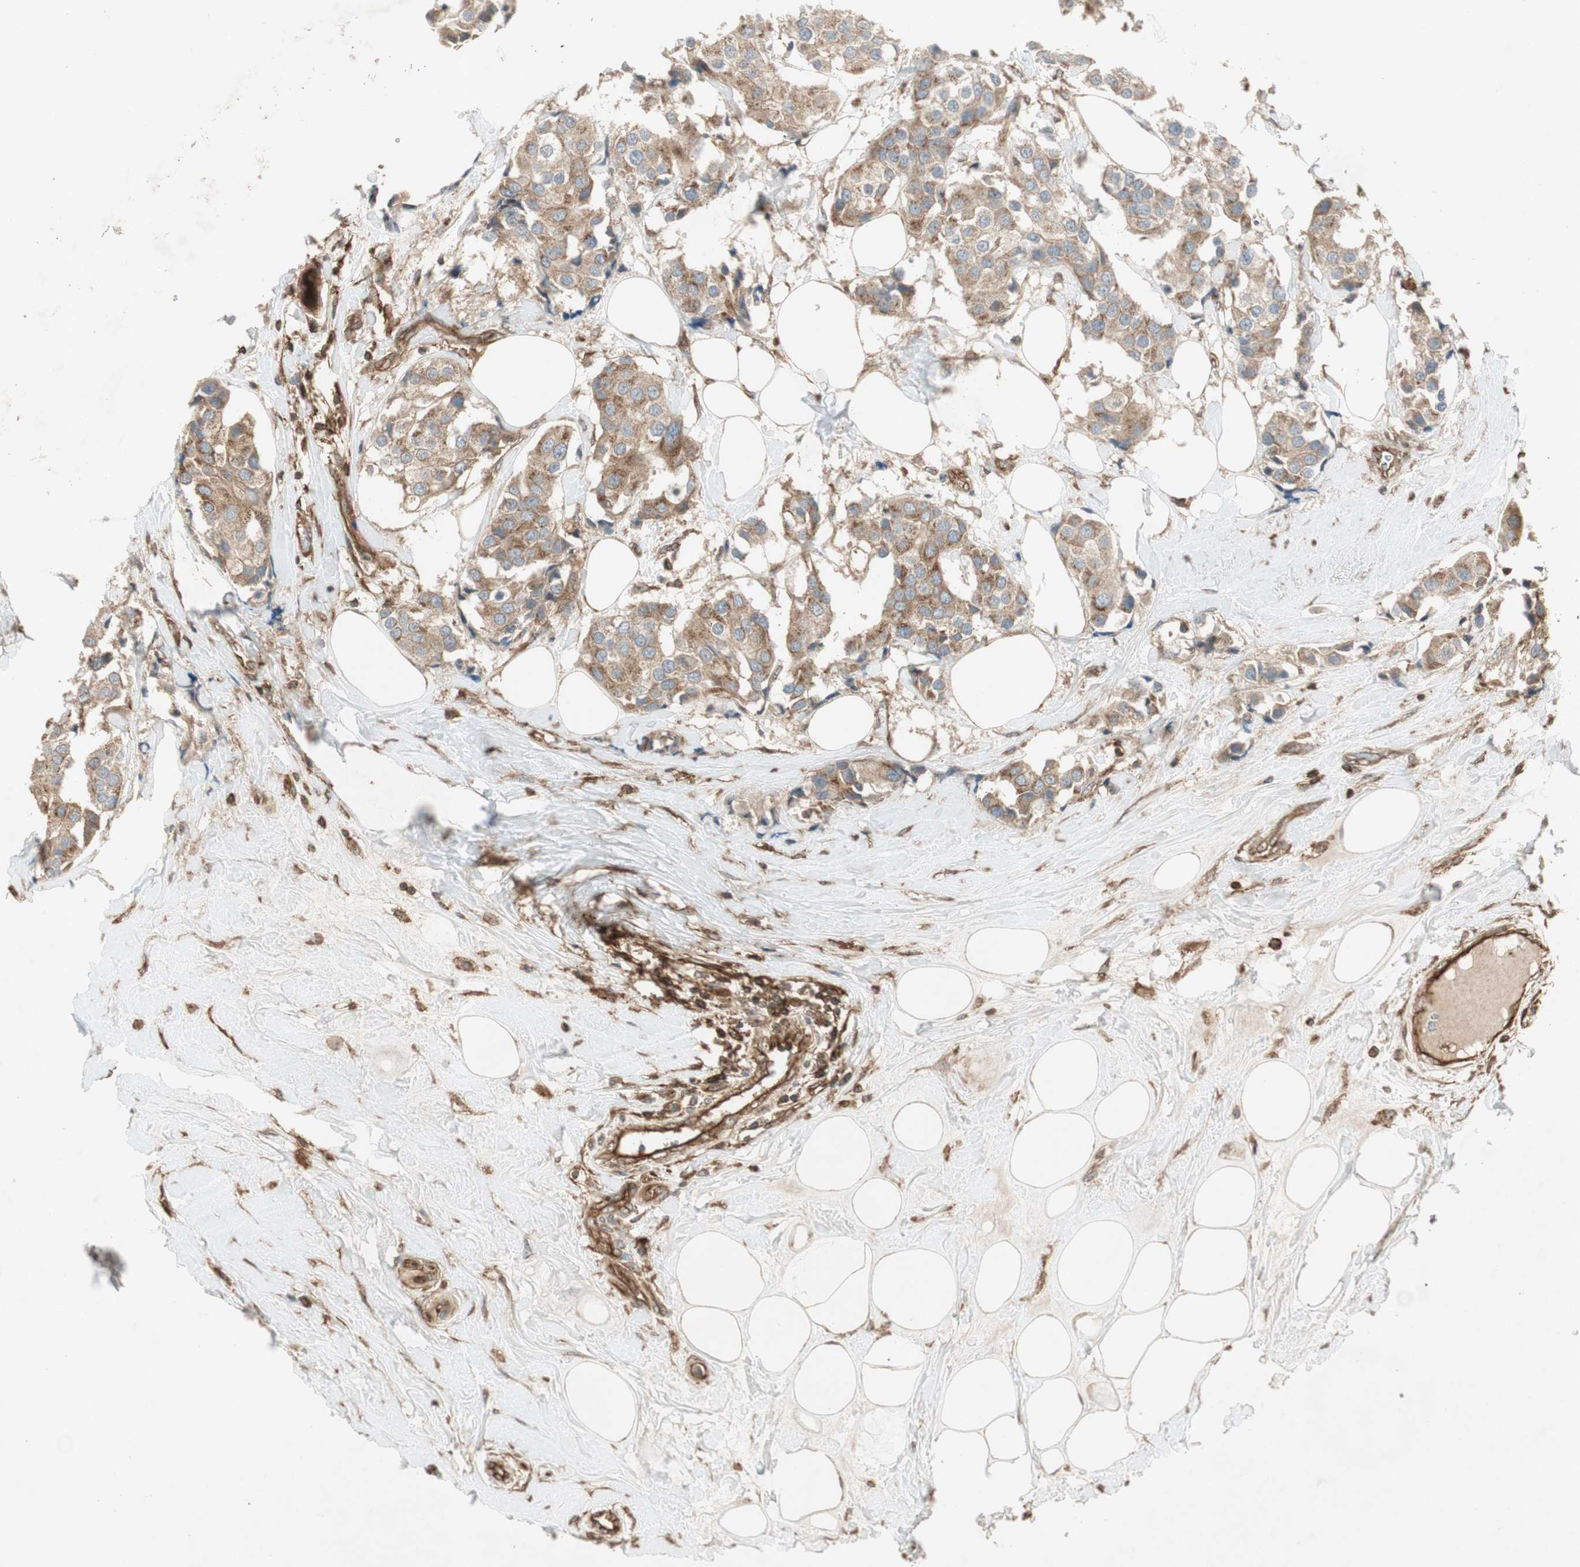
{"staining": {"intensity": "moderate", "quantity": ">75%", "location": "cytoplasmic/membranous"}, "tissue": "breast cancer", "cell_type": "Tumor cells", "image_type": "cancer", "snomed": [{"axis": "morphology", "description": "Normal tissue, NOS"}, {"axis": "morphology", "description": "Duct carcinoma"}, {"axis": "topography", "description": "Breast"}], "caption": "Immunohistochemistry (IHC) photomicrograph of breast infiltrating ductal carcinoma stained for a protein (brown), which shows medium levels of moderate cytoplasmic/membranous positivity in about >75% of tumor cells.", "gene": "BTN3A3", "patient": {"sex": "female", "age": 39}}